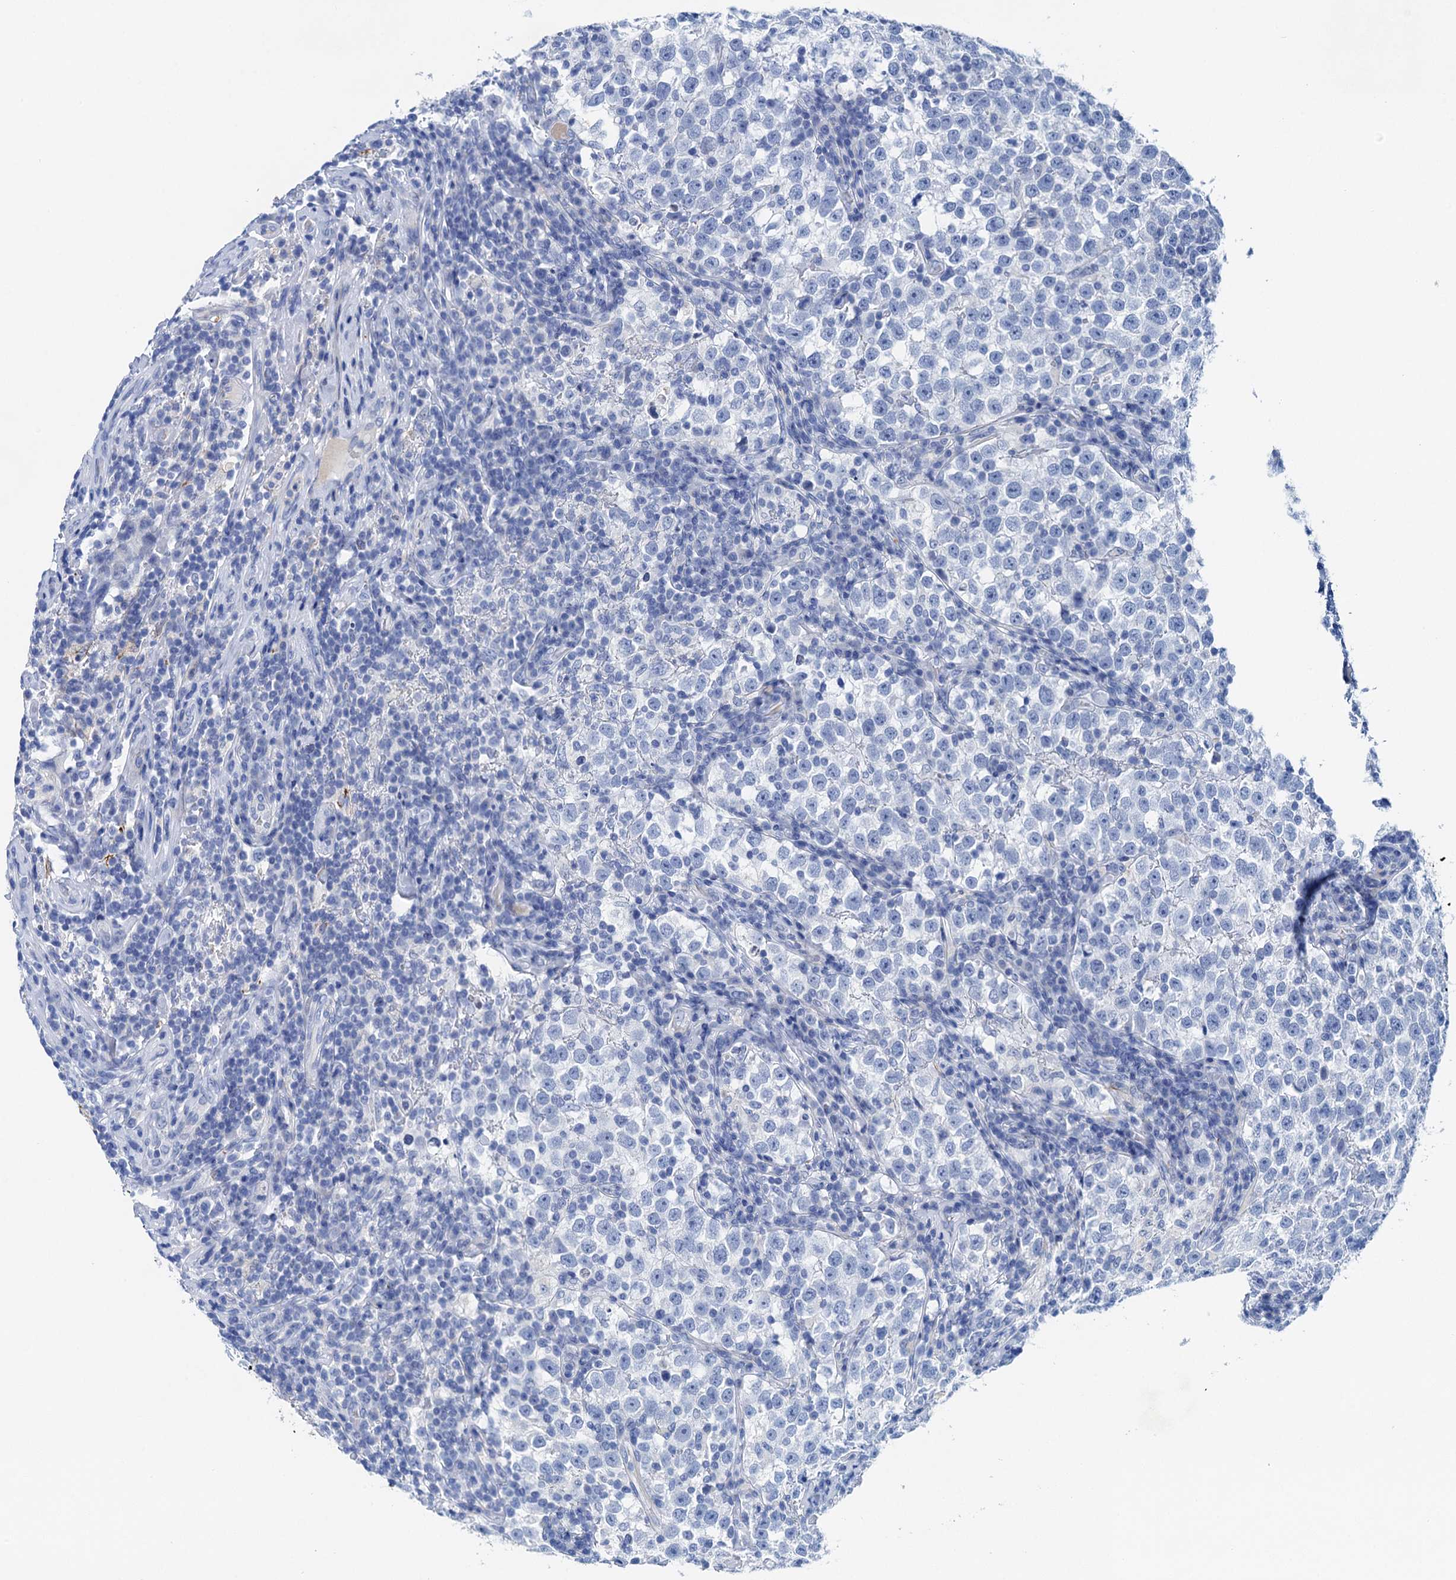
{"staining": {"intensity": "negative", "quantity": "none", "location": "none"}, "tissue": "testis cancer", "cell_type": "Tumor cells", "image_type": "cancer", "snomed": [{"axis": "morphology", "description": "Normal tissue, NOS"}, {"axis": "morphology", "description": "Seminoma, NOS"}, {"axis": "topography", "description": "Testis"}], "caption": "Testis seminoma was stained to show a protein in brown. There is no significant expression in tumor cells.", "gene": "NLRP10", "patient": {"sex": "male", "age": 43}}